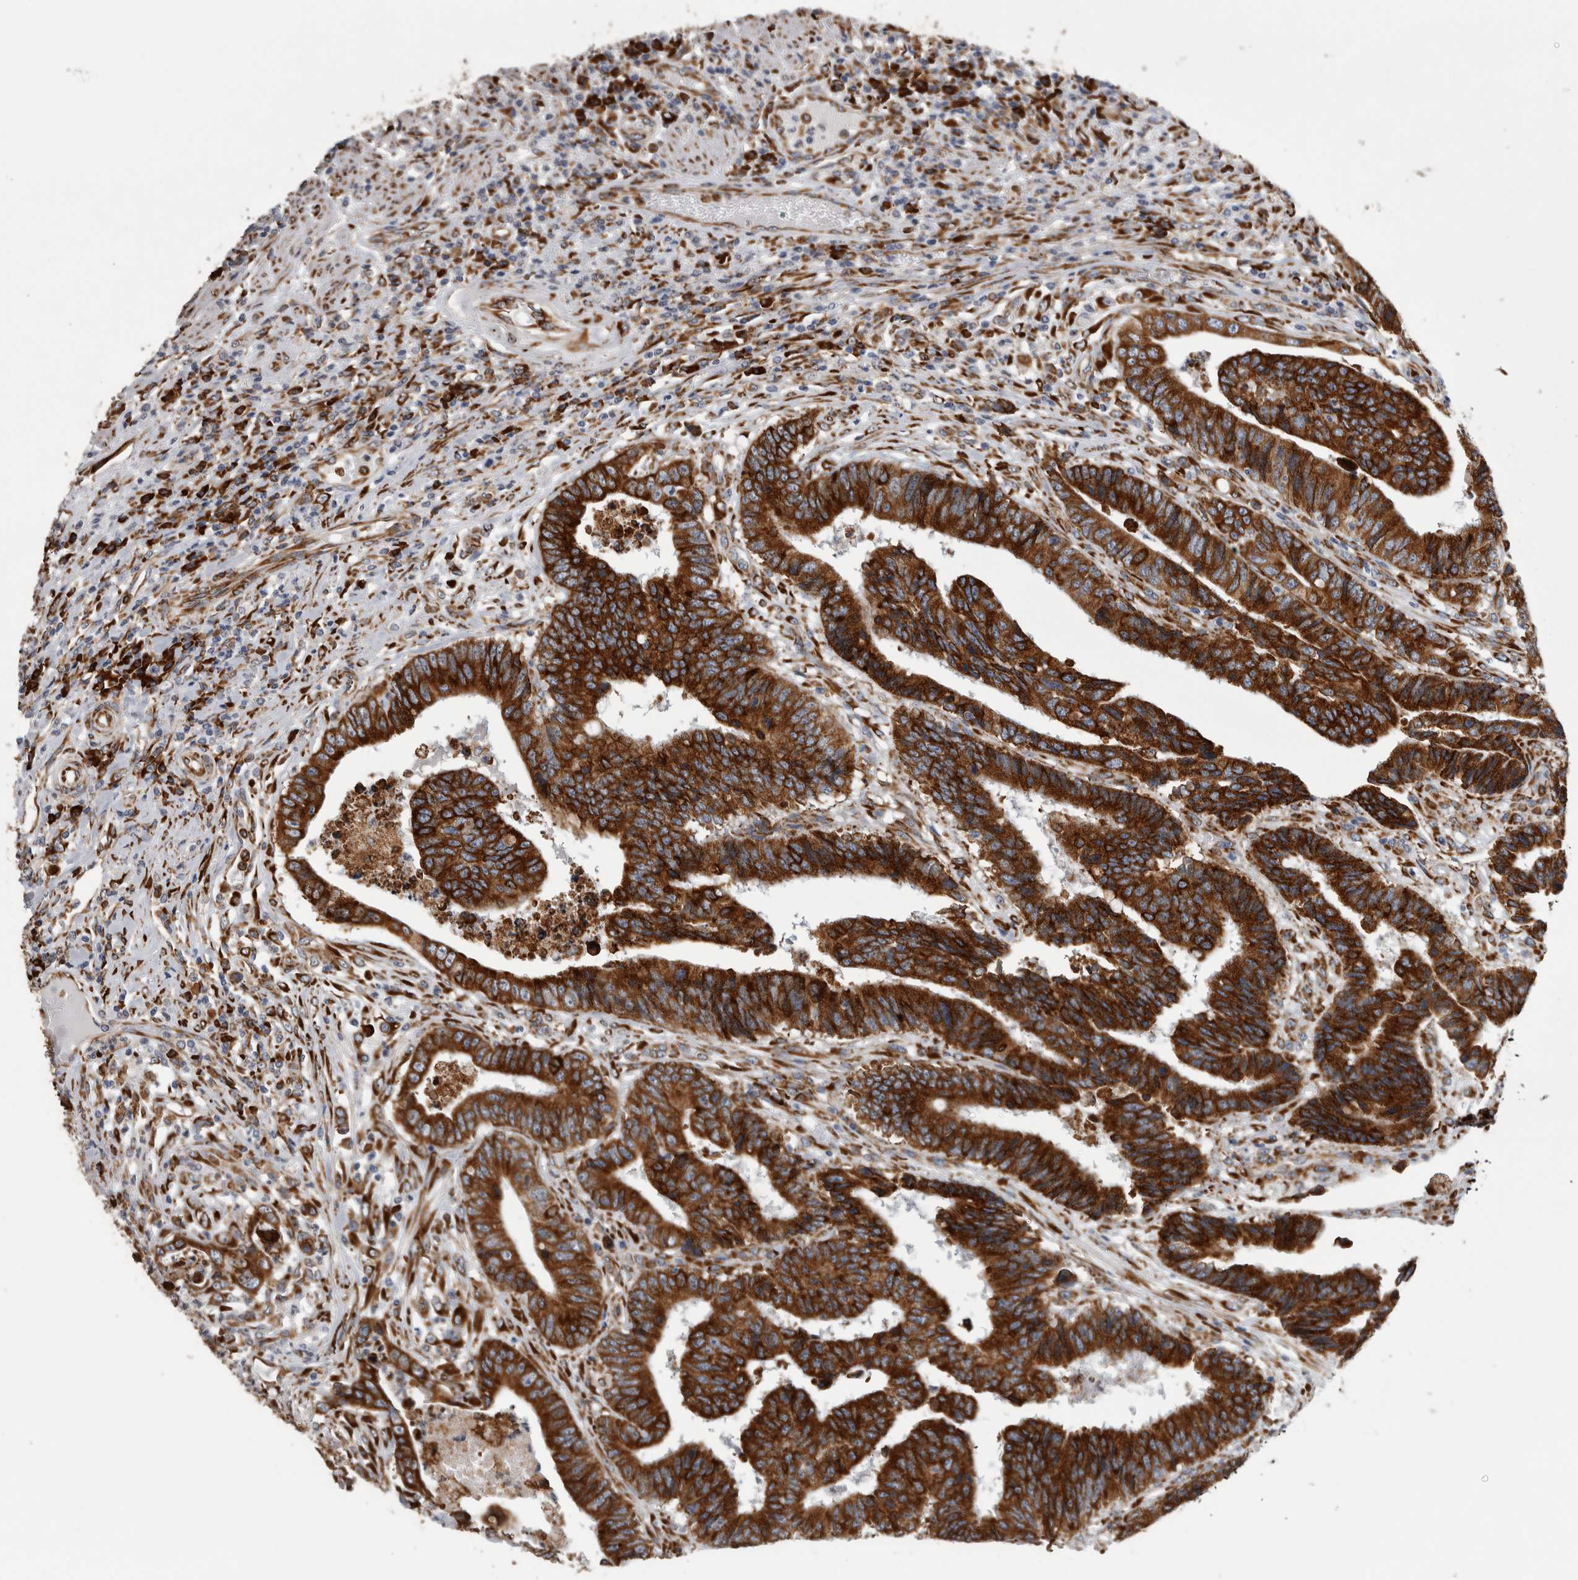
{"staining": {"intensity": "strong", "quantity": ">75%", "location": "cytoplasmic/membranous"}, "tissue": "colorectal cancer", "cell_type": "Tumor cells", "image_type": "cancer", "snomed": [{"axis": "morphology", "description": "Adenocarcinoma, NOS"}, {"axis": "topography", "description": "Rectum"}], "caption": "Protein expression by IHC shows strong cytoplasmic/membranous positivity in approximately >75% of tumor cells in colorectal cancer (adenocarcinoma). (DAB = brown stain, brightfield microscopy at high magnification).", "gene": "FHIP2B", "patient": {"sex": "male", "age": 84}}